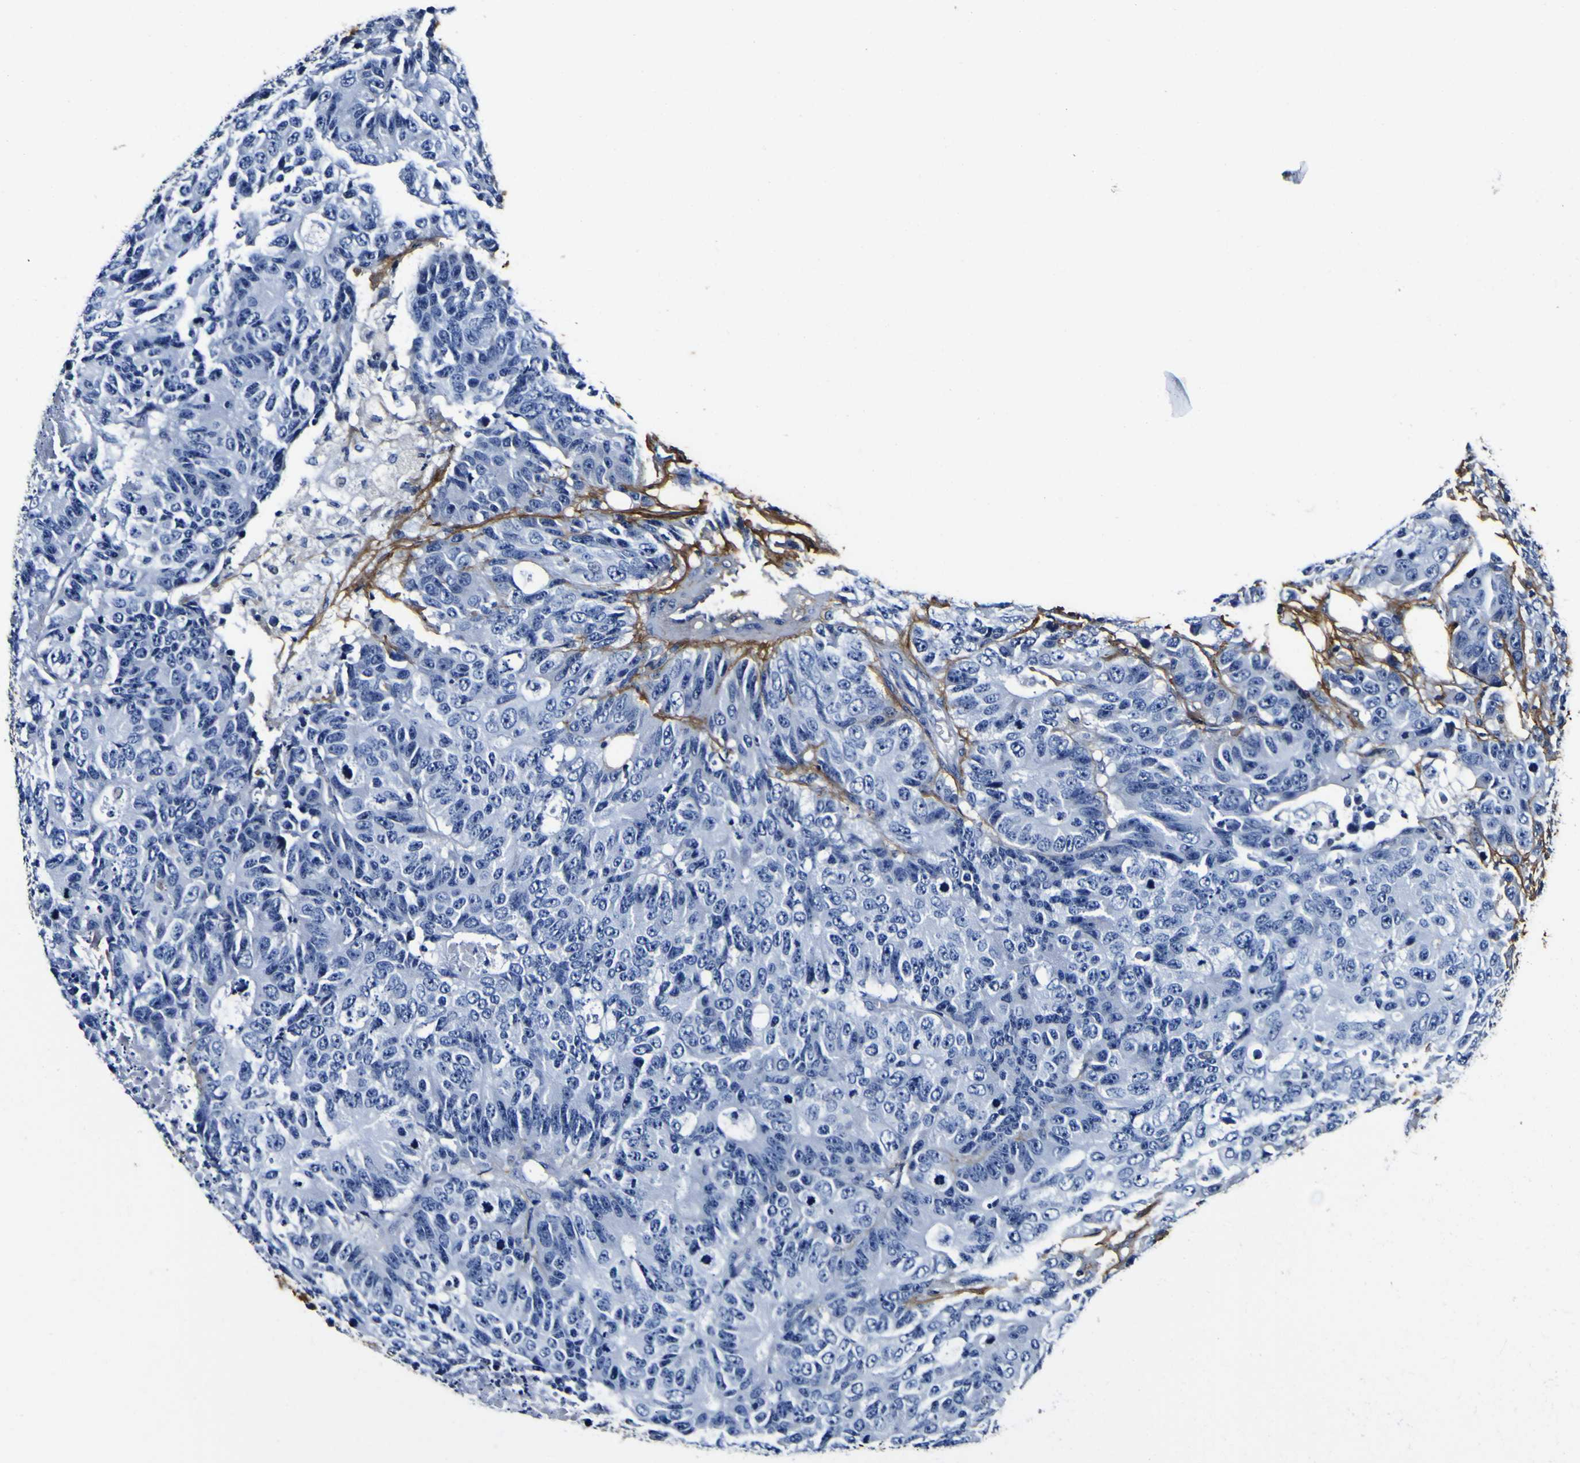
{"staining": {"intensity": "negative", "quantity": "none", "location": "none"}, "tissue": "colorectal cancer", "cell_type": "Tumor cells", "image_type": "cancer", "snomed": [{"axis": "morphology", "description": "Adenocarcinoma, NOS"}, {"axis": "topography", "description": "Colon"}], "caption": "Immunohistochemistry photomicrograph of human colorectal adenocarcinoma stained for a protein (brown), which reveals no expression in tumor cells.", "gene": "POSTN", "patient": {"sex": "female", "age": 86}}